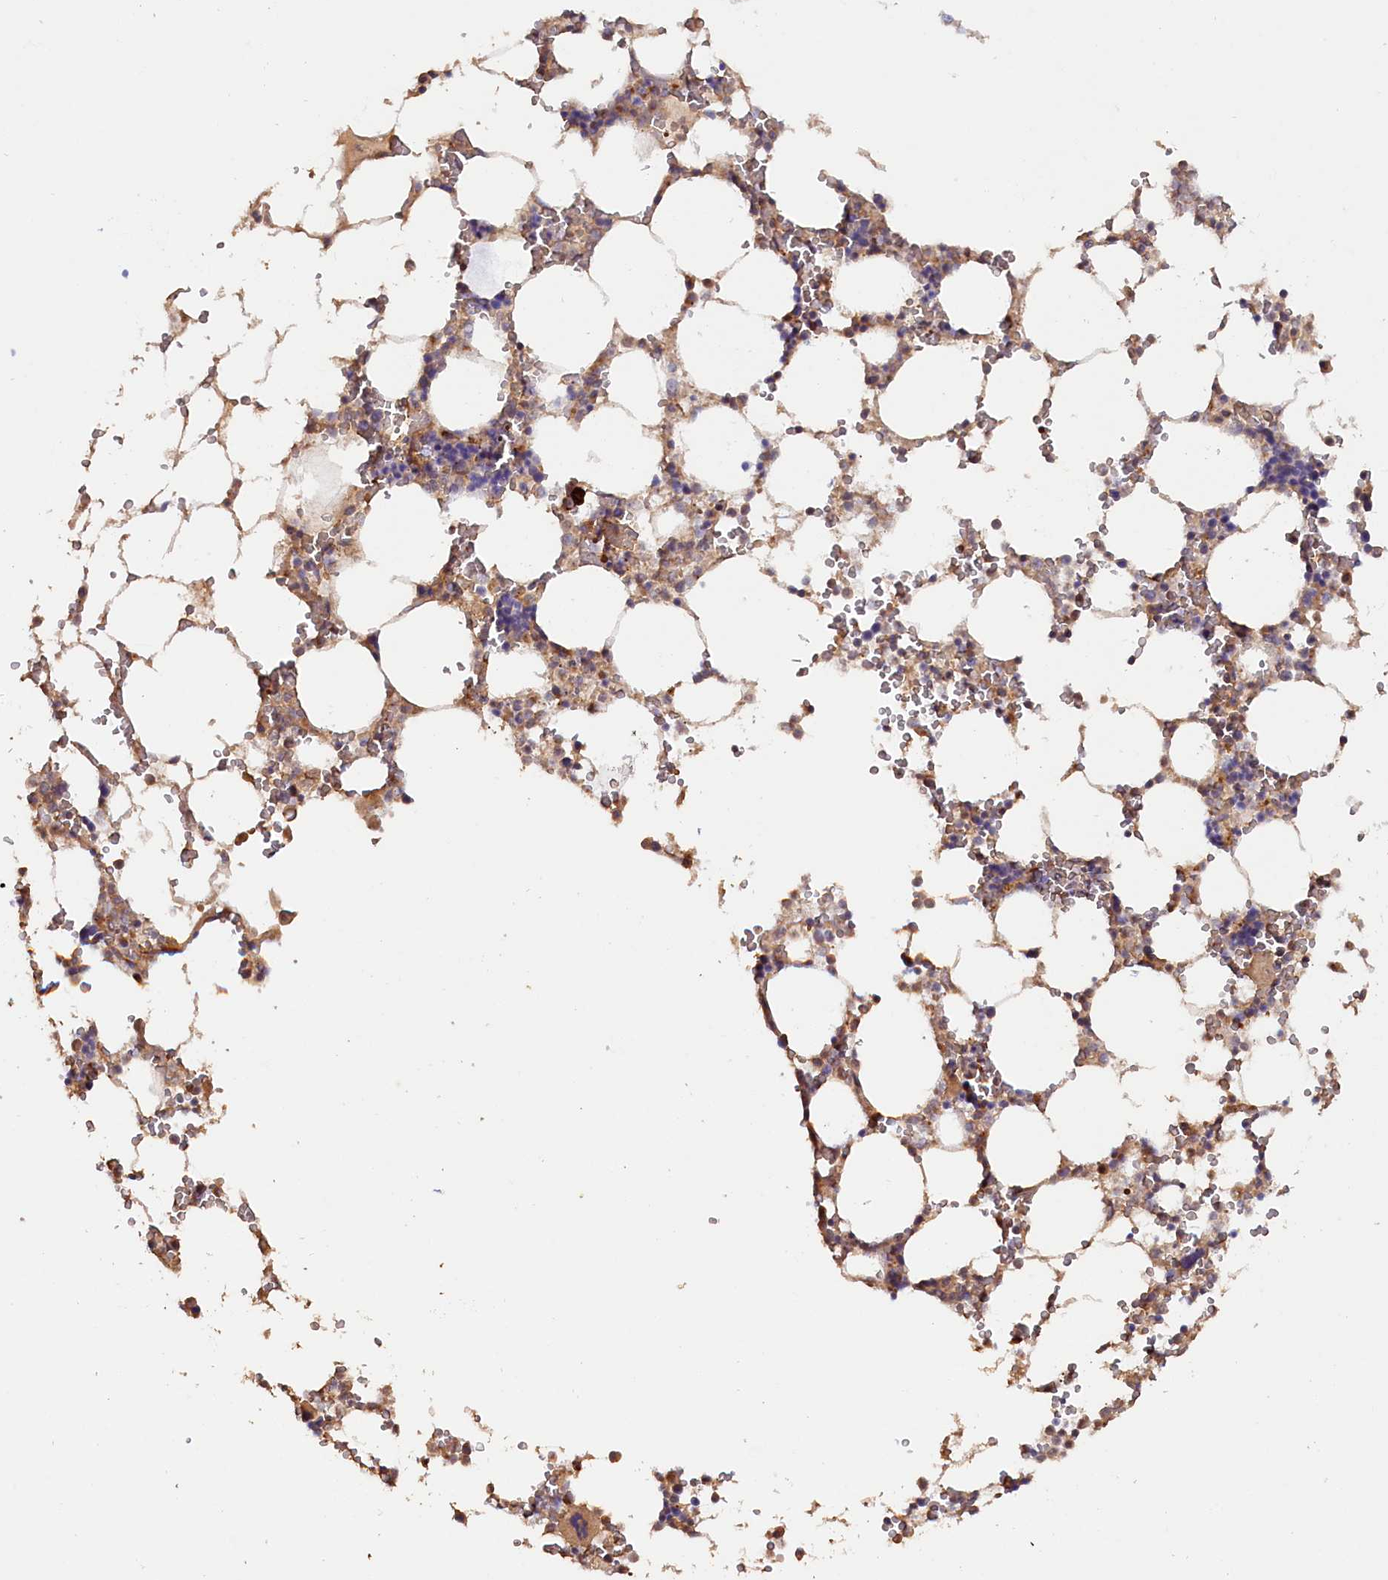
{"staining": {"intensity": "moderate", "quantity": "25%-75%", "location": "cytoplasmic/membranous"}, "tissue": "bone marrow", "cell_type": "Hematopoietic cells", "image_type": "normal", "snomed": [{"axis": "morphology", "description": "Normal tissue, NOS"}, {"axis": "topography", "description": "Bone marrow"}], "caption": "Immunohistochemistry (IHC) of unremarkable bone marrow shows medium levels of moderate cytoplasmic/membranous positivity in approximately 25%-75% of hematopoietic cells.", "gene": "TANGO6", "patient": {"sex": "male", "age": 64}}